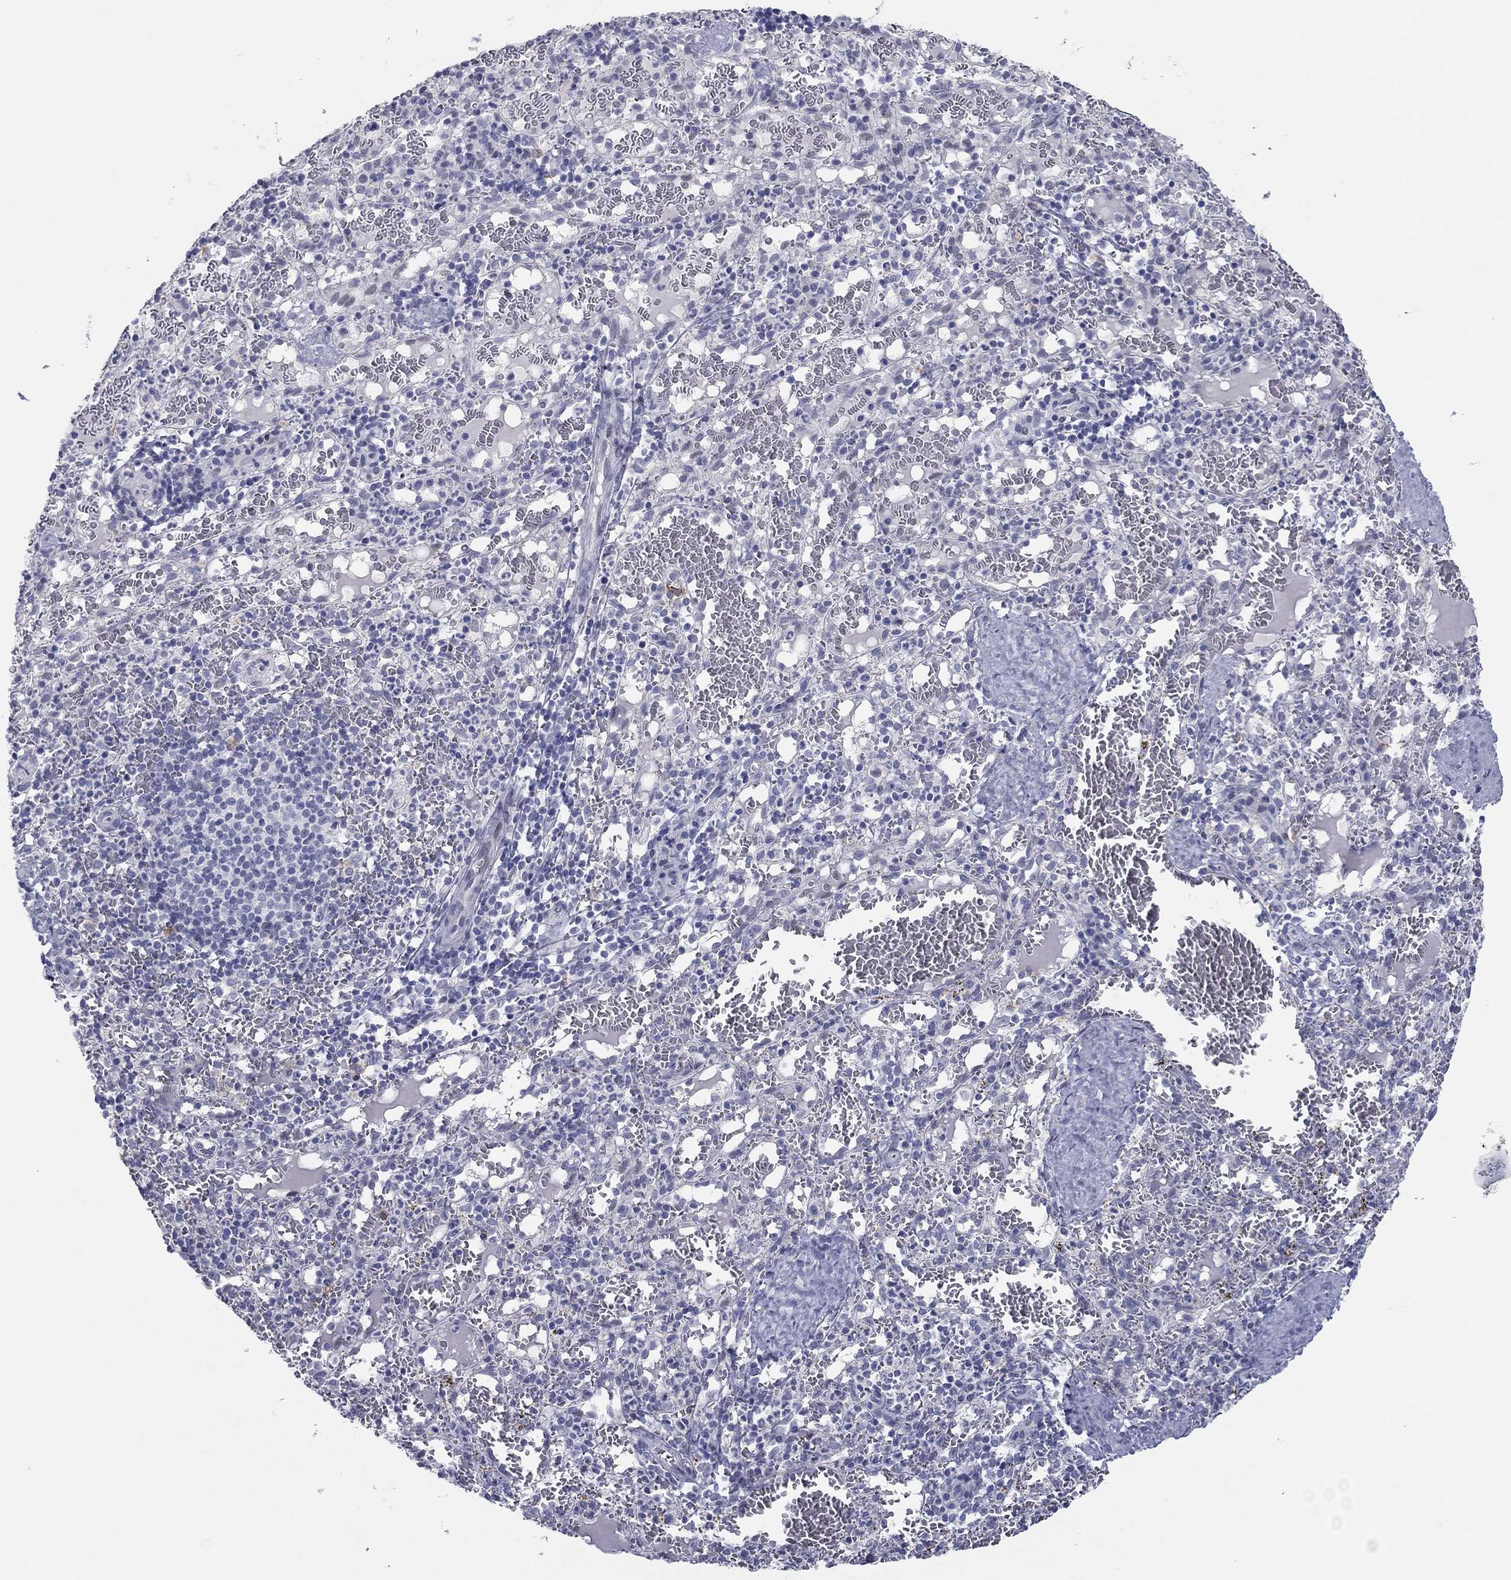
{"staining": {"intensity": "negative", "quantity": "none", "location": "none"}, "tissue": "spleen", "cell_type": "Cells in red pulp", "image_type": "normal", "snomed": [{"axis": "morphology", "description": "Normal tissue, NOS"}, {"axis": "topography", "description": "Spleen"}], "caption": "A histopathology image of spleen stained for a protein shows no brown staining in cells in red pulp.", "gene": "ITGAE", "patient": {"sex": "male", "age": 11}}